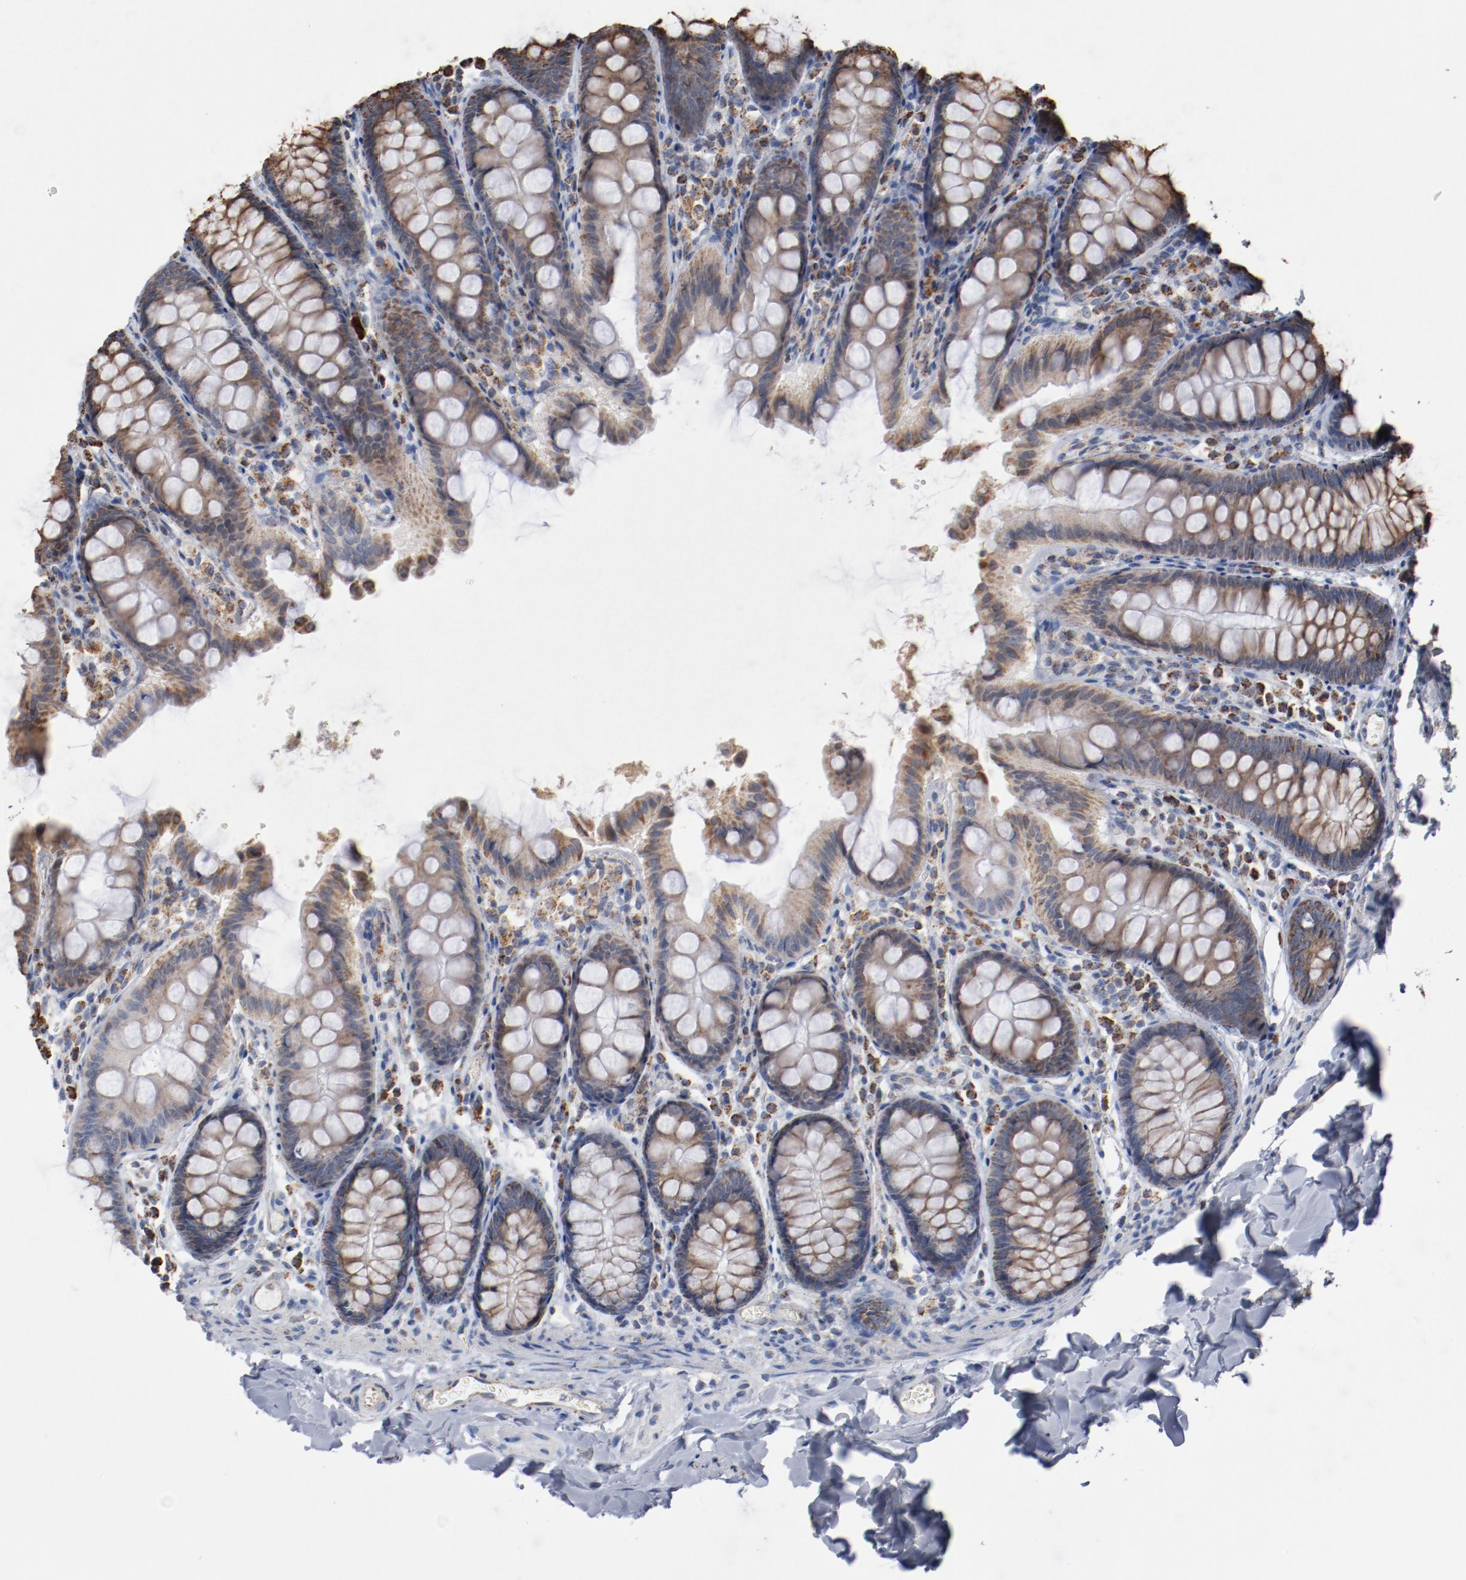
{"staining": {"intensity": "weak", "quantity": "25%-75%", "location": "cytoplasmic/membranous"}, "tissue": "colon", "cell_type": "Endothelial cells", "image_type": "normal", "snomed": [{"axis": "morphology", "description": "Normal tissue, NOS"}, {"axis": "topography", "description": "Colon"}], "caption": "The photomicrograph shows immunohistochemical staining of unremarkable colon. There is weak cytoplasmic/membranous expression is present in approximately 25%-75% of endothelial cells. Nuclei are stained in blue.", "gene": "NDUFS4", "patient": {"sex": "female", "age": 61}}